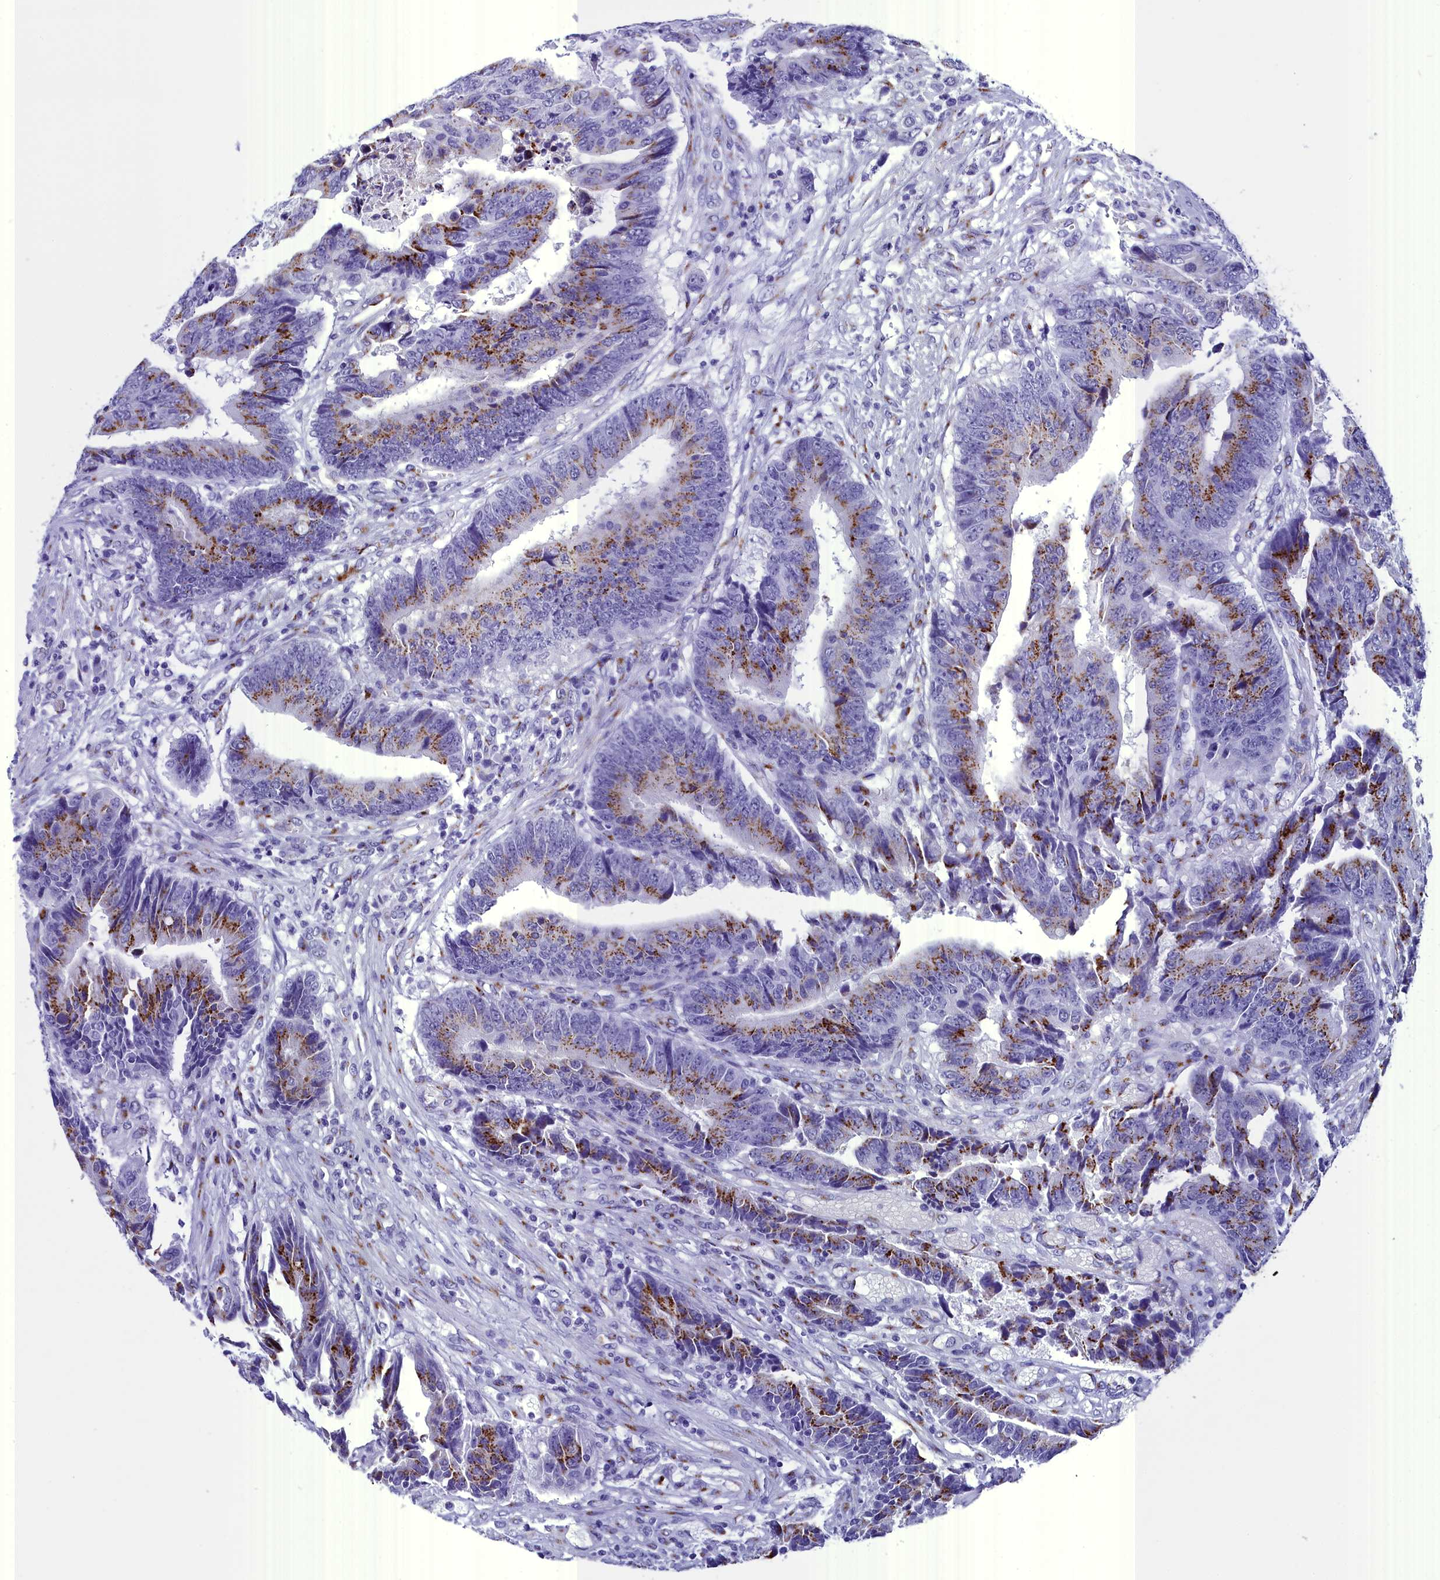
{"staining": {"intensity": "moderate", "quantity": ">75%", "location": "cytoplasmic/membranous"}, "tissue": "colorectal cancer", "cell_type": "Tumor cells", "image_type": "cancer", "snomed": [{"axis": "morphology", "description": "Adenocarcinoma, NOS"}, {"axis": "topography", "description": "Rectum"}], "caption": "Human adenocarcinoma (colorectal) stained with a brown dye demonstrates moderate cytoplasmic/membranous positive staining in approximately >75% of tumor cells.", "gene": "AP3B2", "patient": {"sex": "male", "age": 84}}